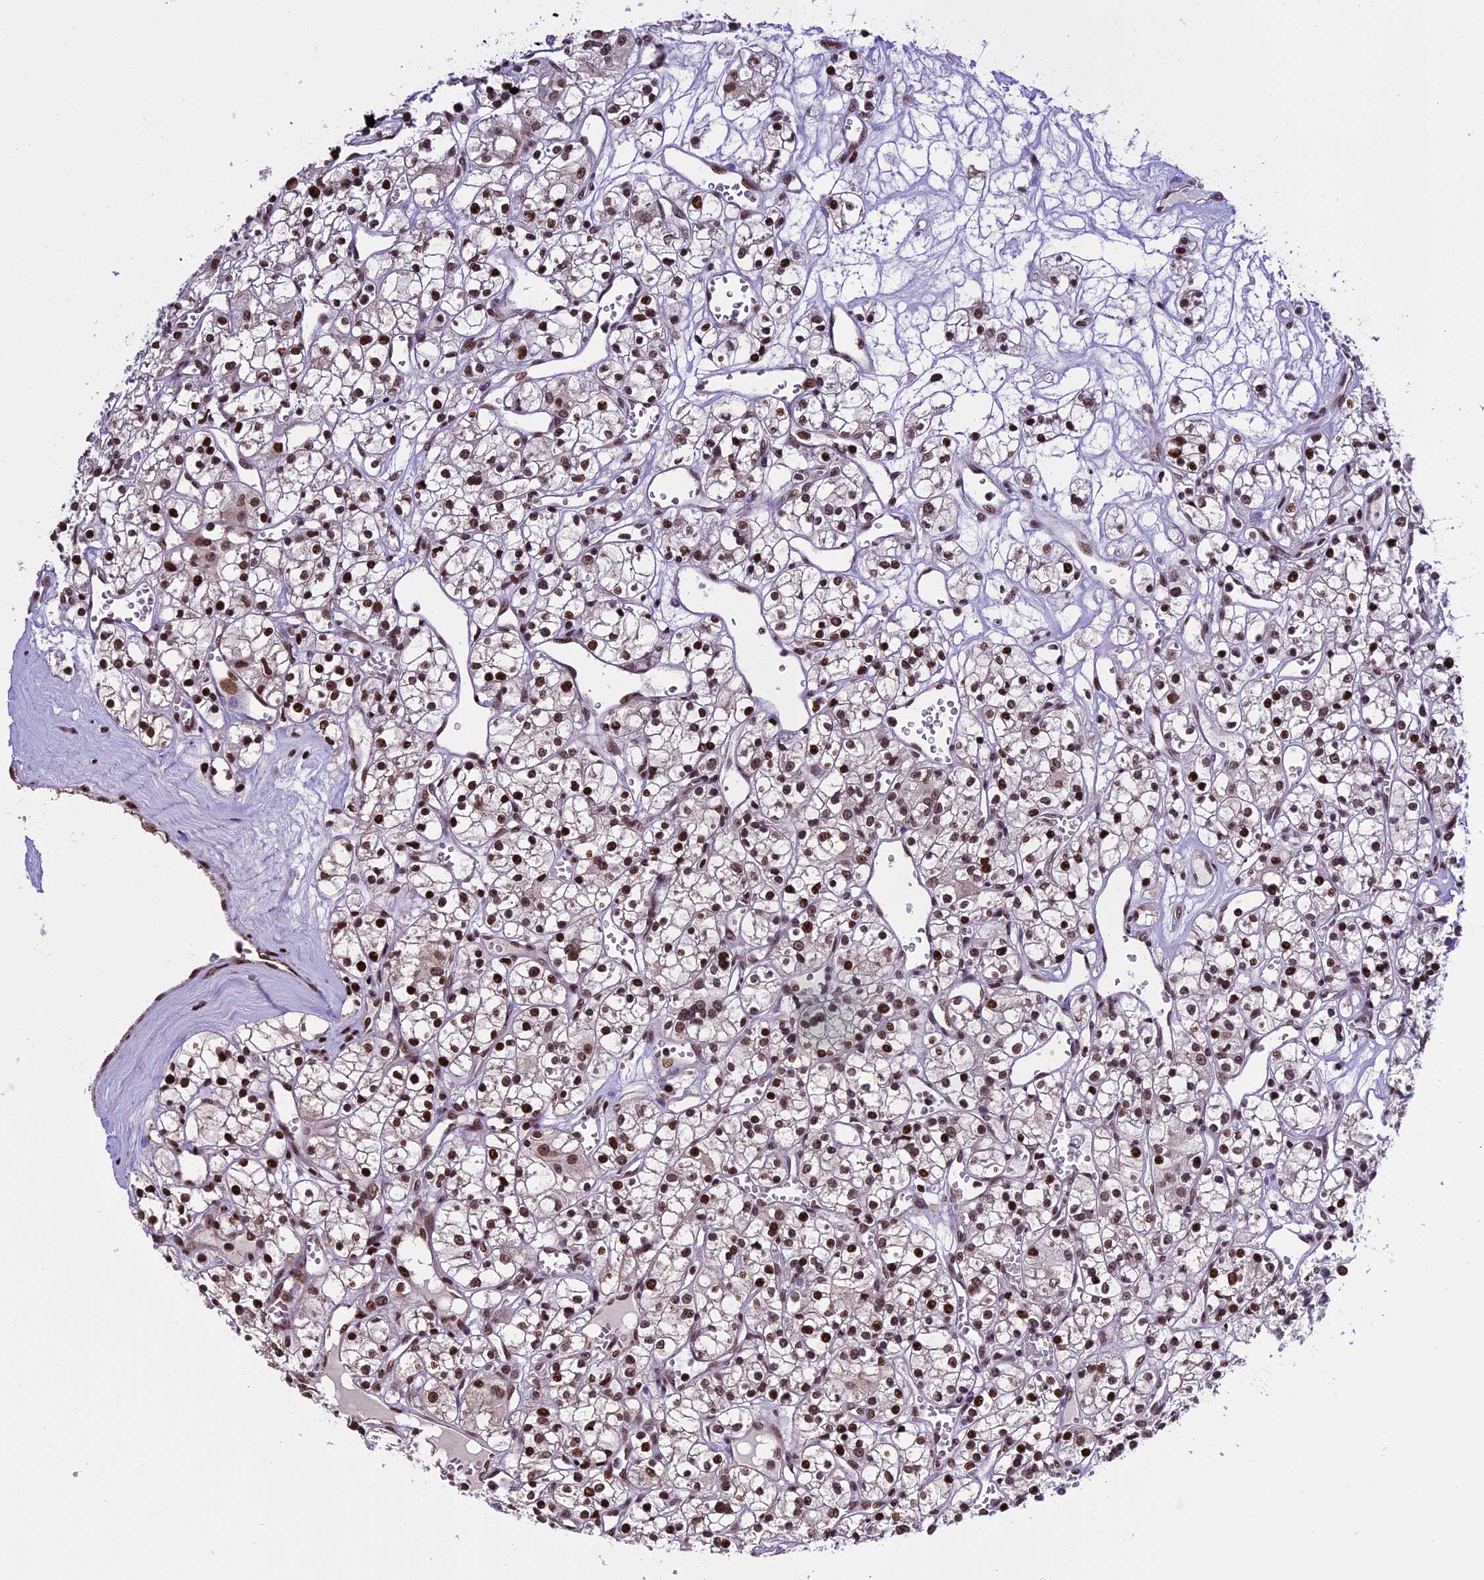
{"staining": {"intensity": "moderate", "quantity": ">75%", "location": "nuclear"}, "tissue": "renal cancer", "cell_type": "Tumor cells", "image_type": "cancer", "snomed": [{"axis": "morphology", "description": "Adenocarcinoma, NOS"}, {"axis": "topography", "description": "Kidney"}], "caption": "This histopathology image shows renal cancer (adenocarcinoma) stained with immunohistochemistry to label a protein in brown. The nuclear of tumor cells show moderate positivity for the protein. Nuclei are counter-stained blue.", "gene": "POLR3E", "patient": {"sex": "female", "age": 59}}